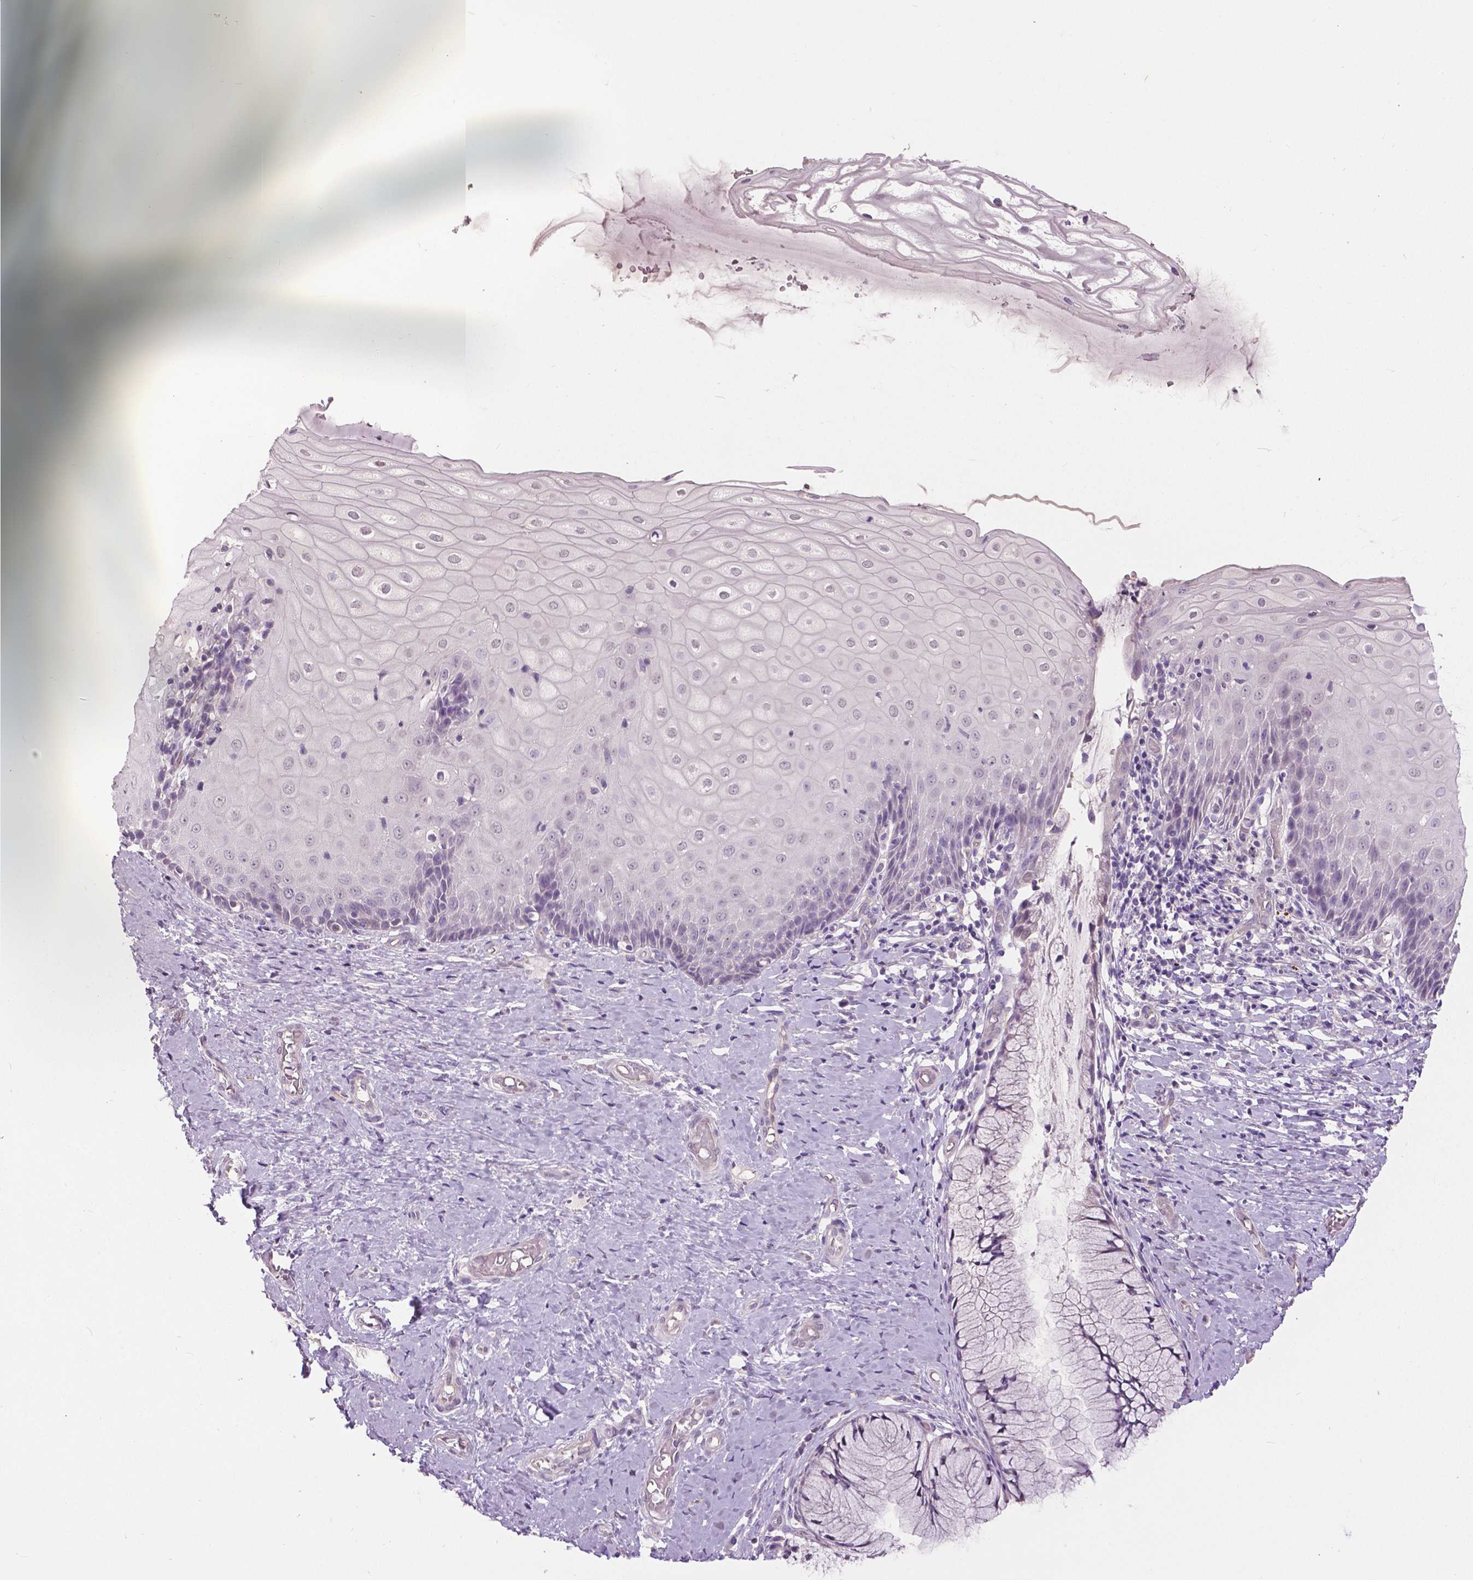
{"staining": {"intensity": "negative", "quantity": "none", "location": "none"}, "tissue": "cervix", "cell_type": "Glandular cells", "image_type": "normal", "snomed": [{"axis": "morphology", "description": "Normal tissue, NOS"}, {"axis": "topography", "description": "Cervix"}], "caption": "Immunohistochemistry histopathology image of unremarkable cervix stained for a protein (brown), which exhibits no positivity in glandular cells. Nuclei are stained in blue.", "gene": "FOXA1", "patient": {"sex": "female", "age": 37}}